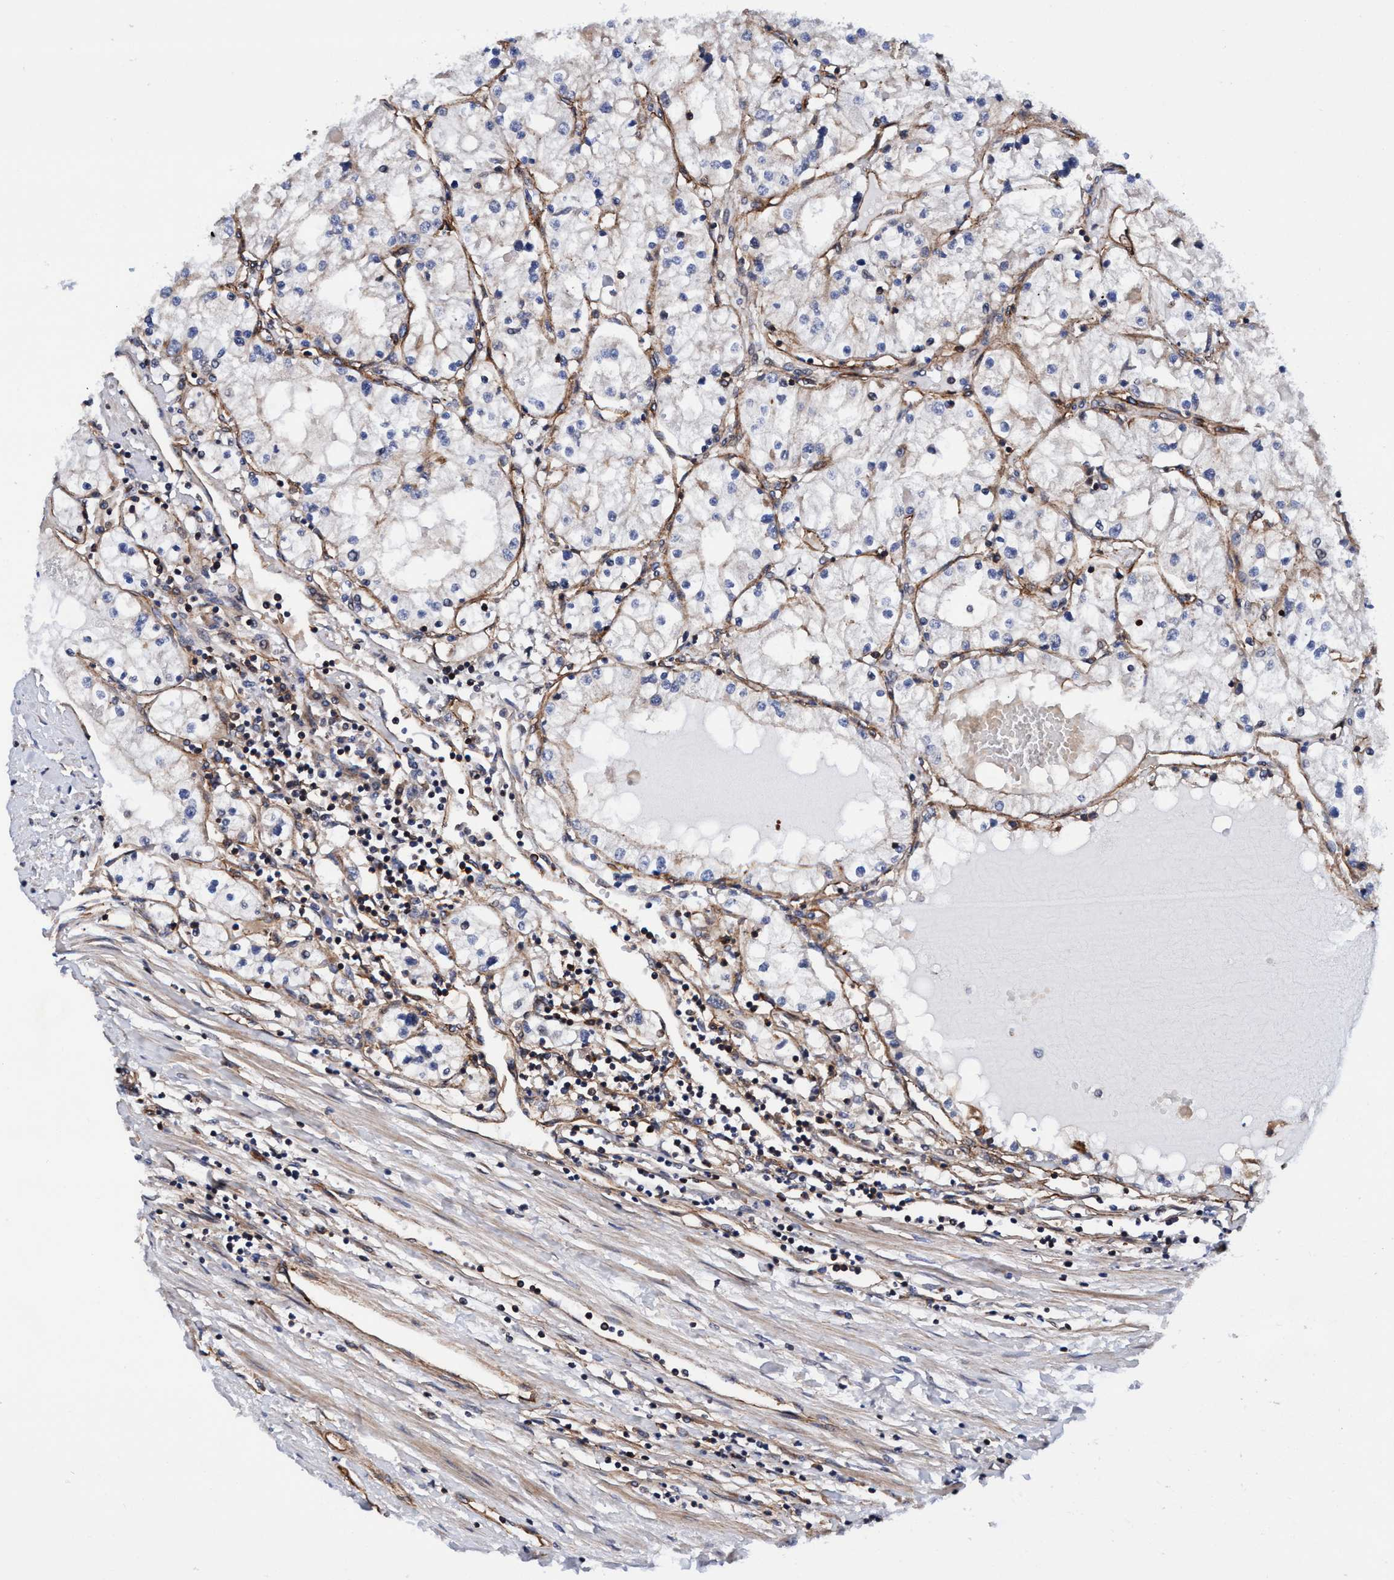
{"staining": {"intensity": "negative", "quantity": "none", "location": "none"}, "tissue": "renal cancer", "cell_type": "Tumor cells", "image_type": "cancer", "snomed": [{"axis": "morphology", "description": "Adenocarcinoma, NOS"}, {"axis": "topography", "description": "Kidney"}], "caption": "A high-resolution histopathology image shows IHC staining of adenocarcinoma (renal), which shows no significant positivity in tumor cells.", "gene": "MCM3AP", "patient": {"sex": "male", "age": 68}}